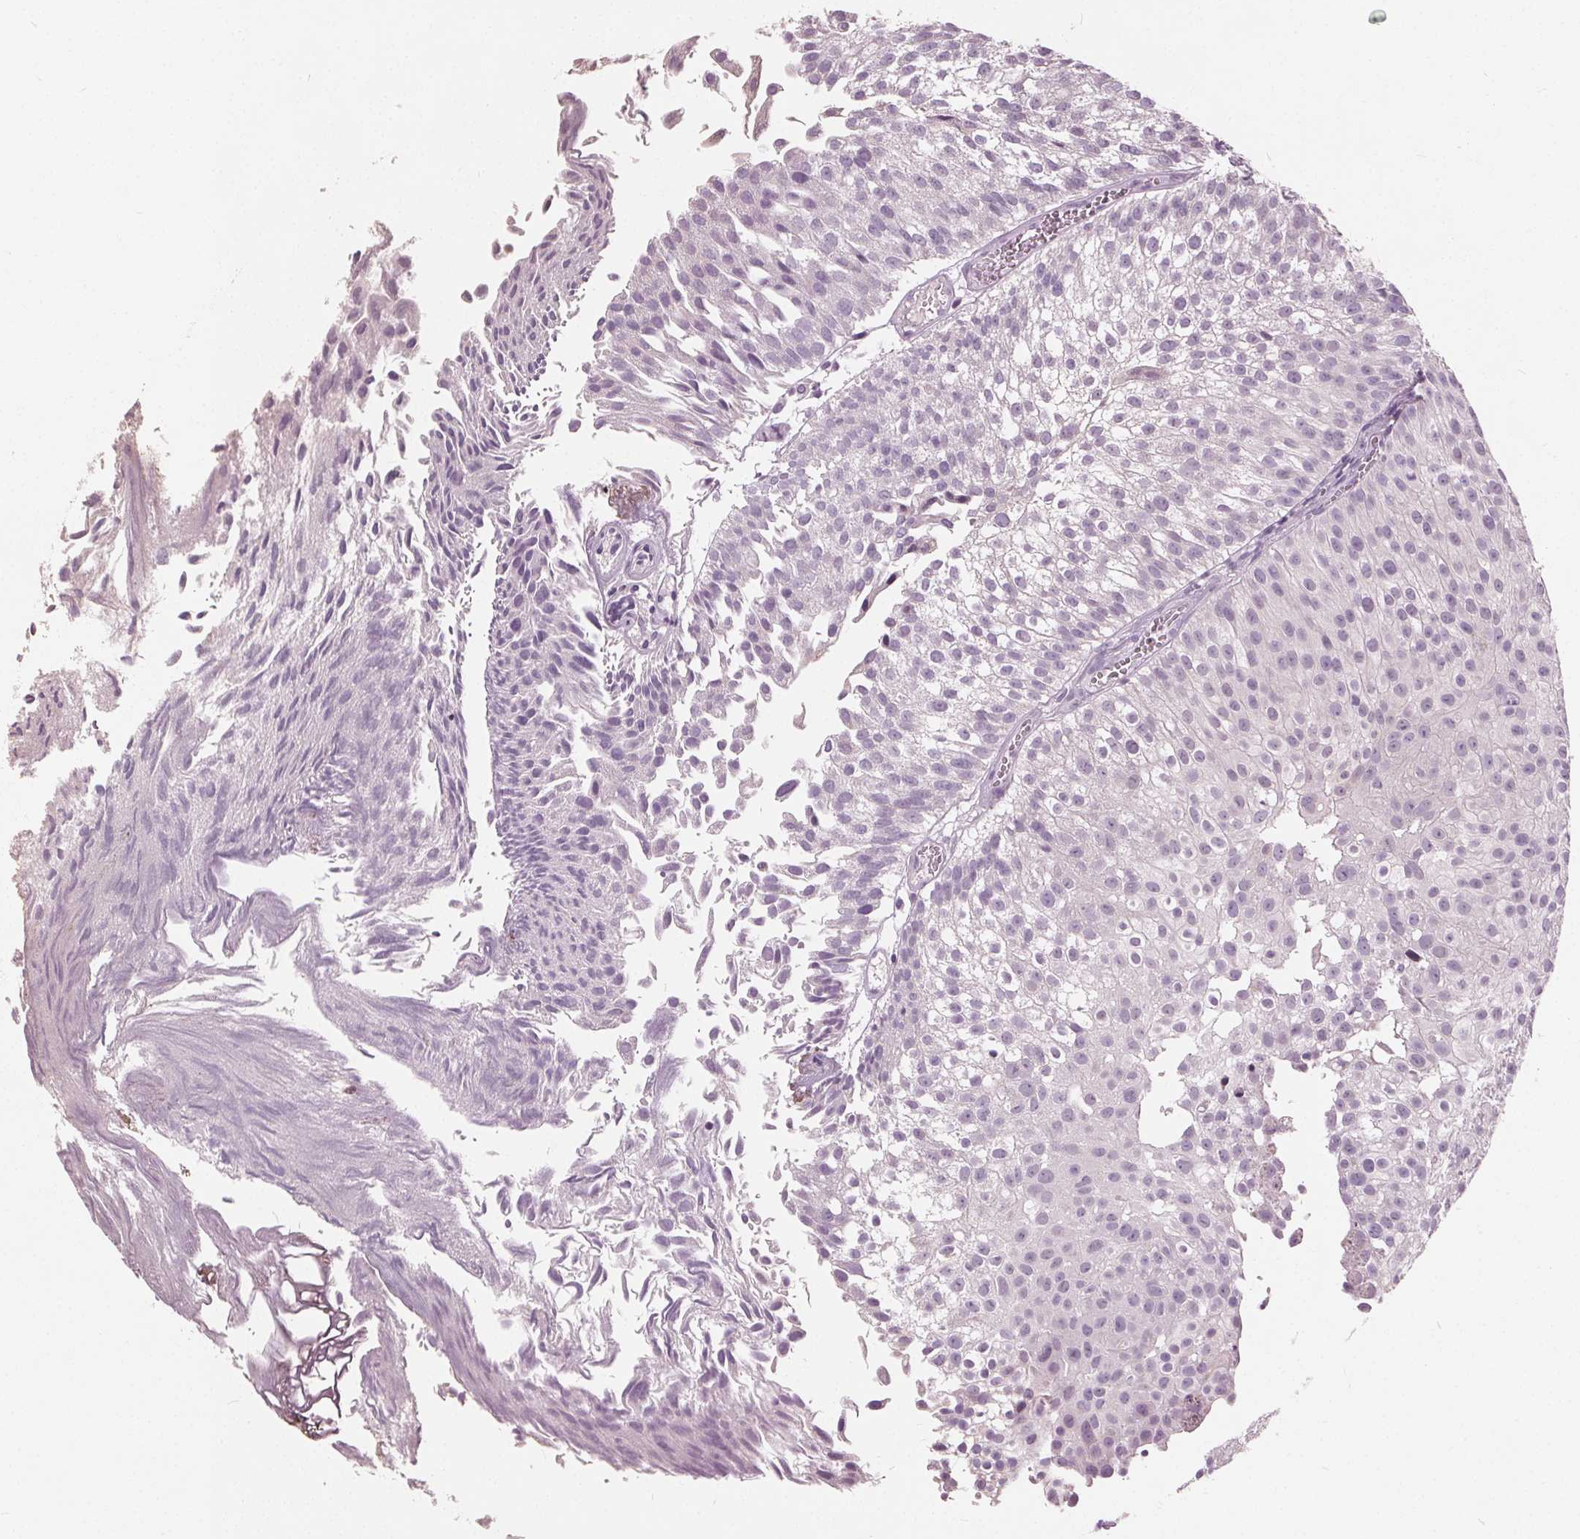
{"staining": {"intensity": "negative", "quantity": "none", "location": "none"}, "tissue": "urothelial cancer", "cell_type": "Tumor cells", "image_type": "cancer", "snomed": [{"axis": "morphology", "description": "Urothelial carcinoma, Low grade"}, {"axis": "topography", "description": "Urinary bladder"}], "caption": "DAB immunohistochemical staining of urothelial carcinoma (low-grade) demonstrates no significant staining in tumor cells. The staining was performed using DAB to visualize the protein expression in brown, while the nuclei were stained in blue with hematoxylin (Magnification: 20x).", "gene": "TKFC", "patient": {"sex": "male", "age": 70}}